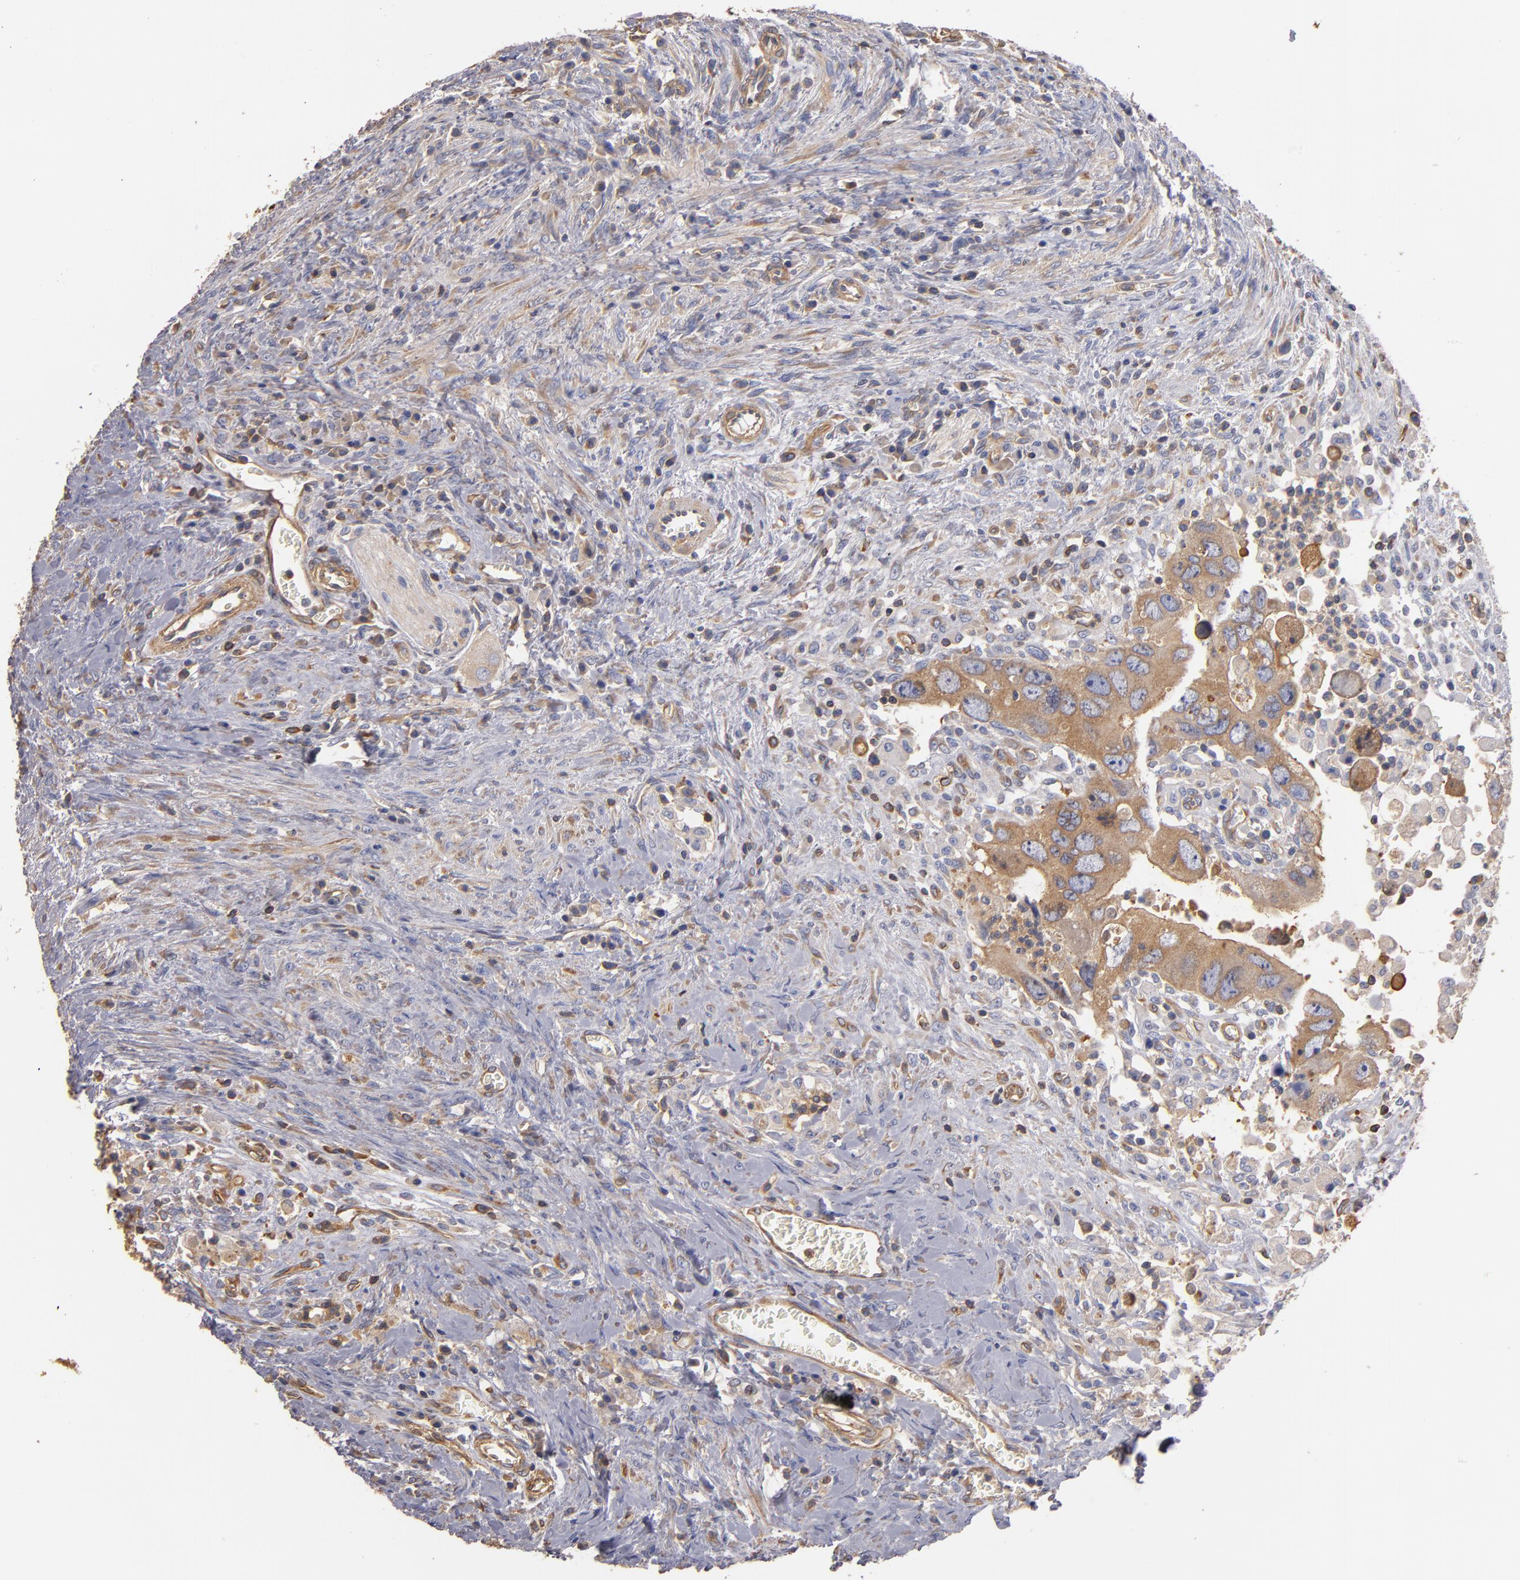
{"staining": {"intensity": "moderate", "quantity": ">75%", "location": "cytoplasmic/membranous"}, "tissue": "colorectal cancer", "cell_type": "Tumor cells", "image_type": "cancer", "snomed": [{"axis": "morphology", "description": "Adenocarcinoma, NOS"}, {"axis": "topography", "description": "Rectum"}], "caption": "Immunohistochemistry image of neoplastic tissue: colorectal adenocarcinoma stained using IHC reveals medium levels of moderate protein expression localized specifically in the cytoplasmic/membranous of tumor cells, appearing as a cytoplasmic/membranous brown color.", "gene": "ESYT2", "patient": {"sex": "male", "age": 70}}